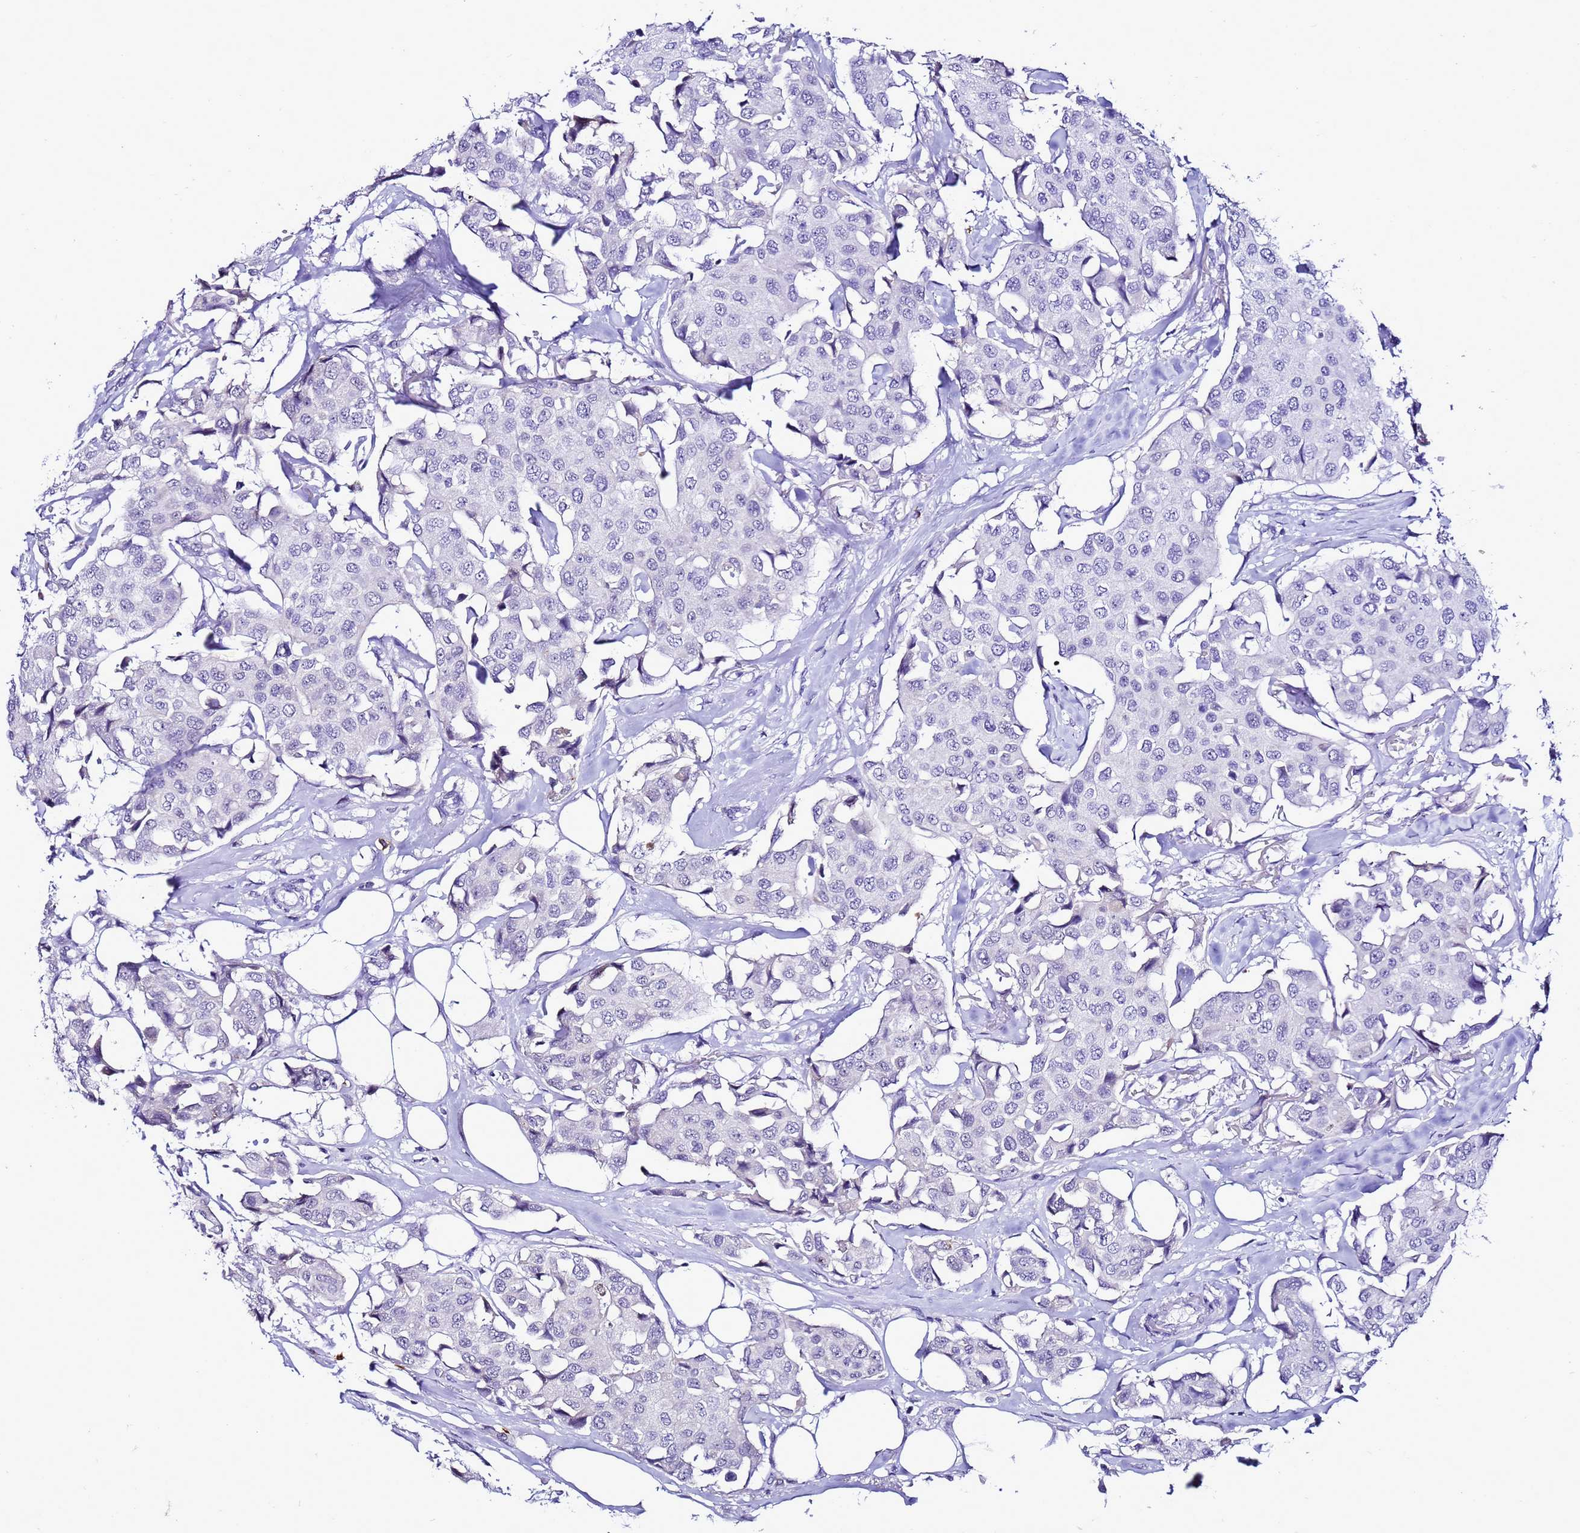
{"staining": {"intensity": "negative", "quantity": "none", "location": "none"}, "tissue": "breast cancer", "cell_type": "Tumor cells", "image_type": "cancer", "snomed": [{"axis": "morphology", "description": "Duct carcinoma"}, {"axis": "topography", "description": "Breast"}], "caption": "Tumor cells are negative for protein expression in human breast cancer (infiltrating ductal carcinoma). Brightfield microscopy of immunohistochemistry (IHC) stained with DAB (3,3'-diaminobenzidine) (brown) and hematoxylin (blue), captured at high magnification.", "gene": "C19orf47", "patient": {"sex": "female", "age": 80}}